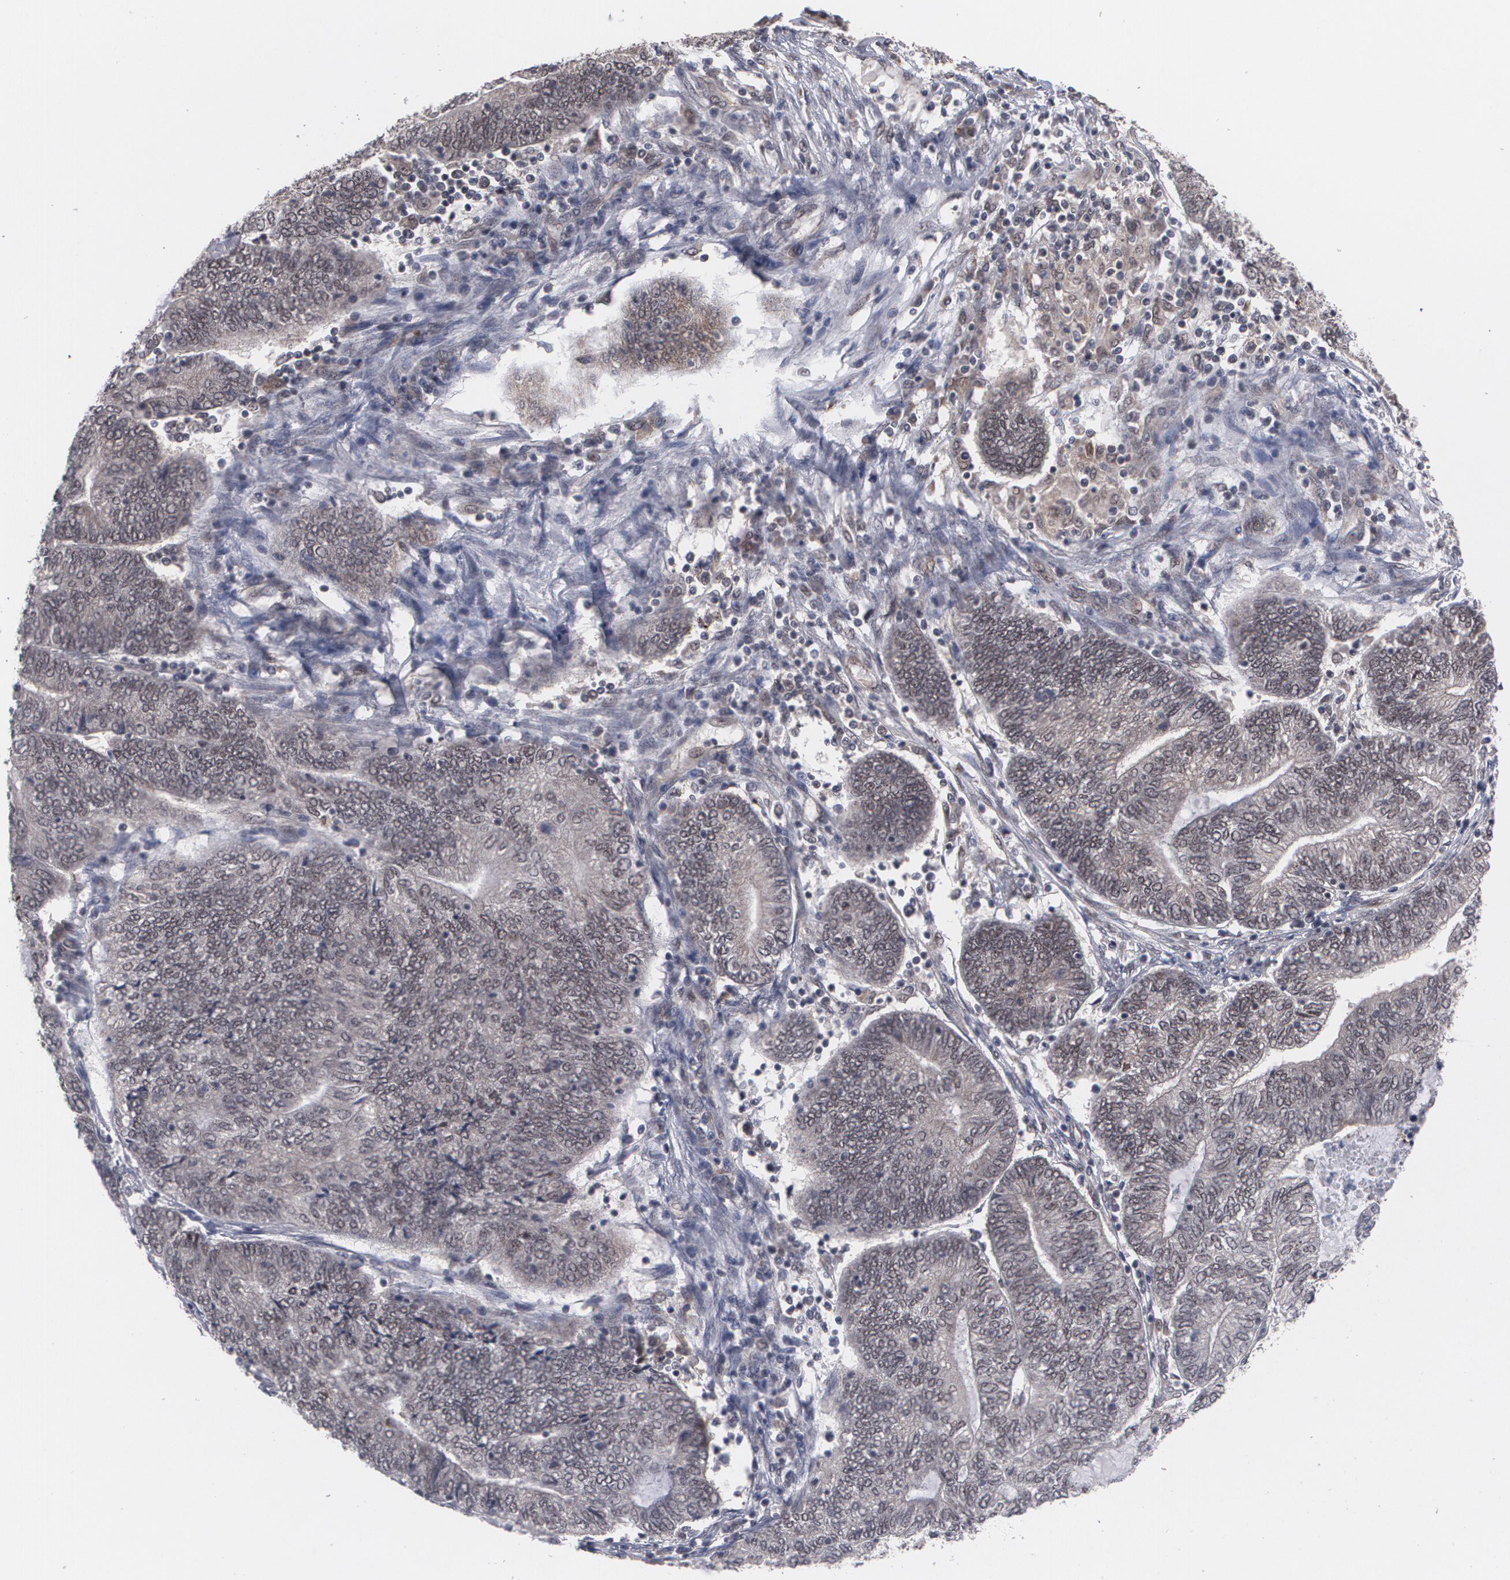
{"staining": {"intensity": "moderate", "quantity": "25%-75%", "location": "nuclear"}, "tissue": "endometrial cancer", "cell_type": "Tumor cells", "image_type": "cancer", "snomed": [{"axis": "morphology", "description": "Adenocarcinoma, NOS"}, {"axis": "topography", "description": "Uterus"}, {"axis": "topography", "description": "Endometrium"}], "caption": "DAB (3,3'-diaminobenzidine) immunohistochemical staining of endometrial adenocarcinoma displays moderate nuclear protein expression in about 25%-75% of tumor cells. (Stains: DAB in brown, nuclei in blue, Microscopy: brightfield microscopy at high magnification).", "gene": "INTS6", "patient": {"sex": "female", "age": 70}}